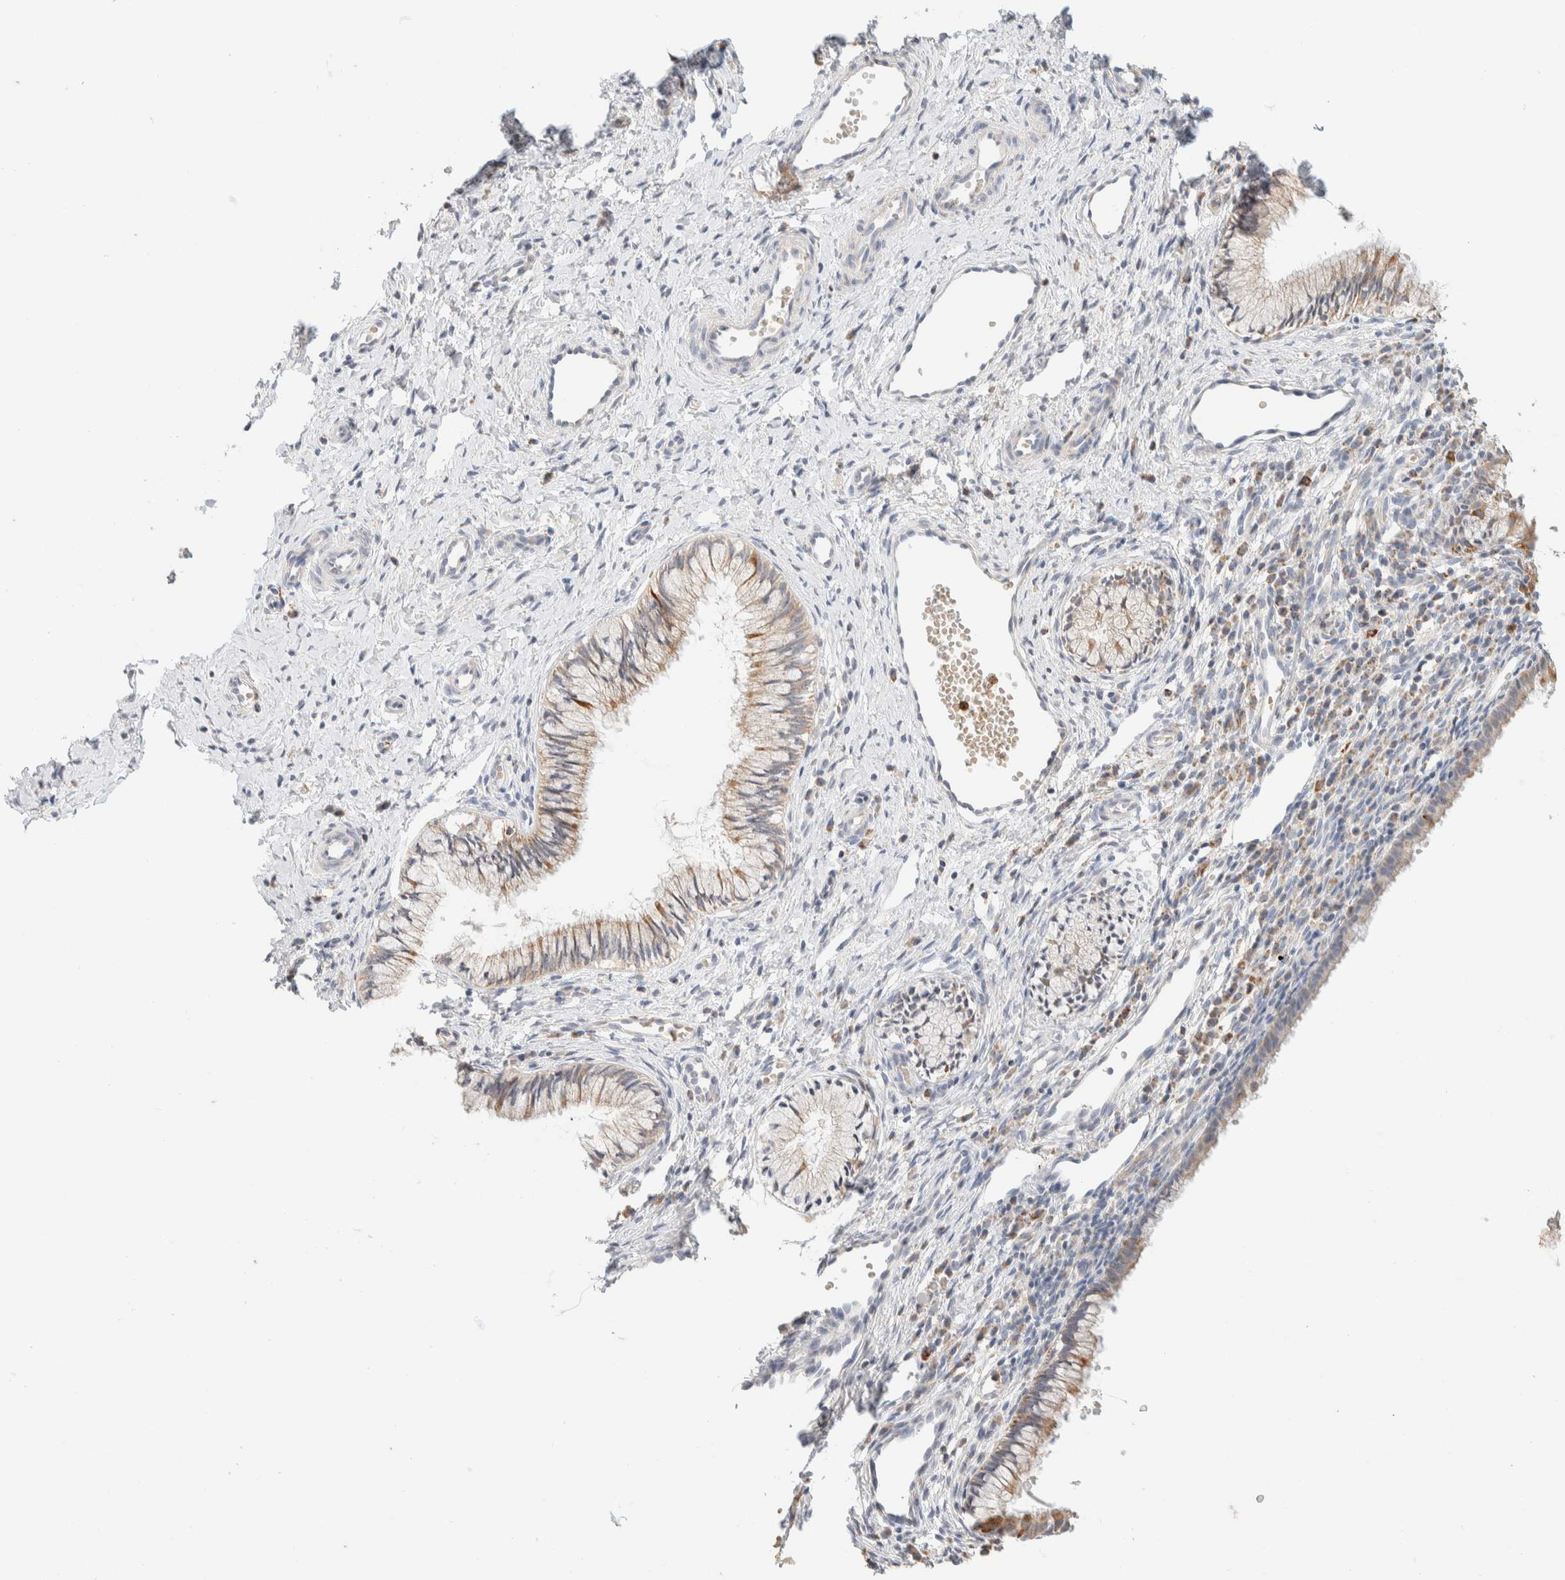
{"staining": {"intensity": "weak", "quantity": "25%-75%", "location": "cytoplasmic/membranous"}, "tissue": "cervix", "cell_type": "Glandular cells", "image_type": "normal", "snomed": [{"axis": "morphology", "description": "Normal tissue, NOS"}, {"axis": "topography", "description": "Cervix"}], "caption": "Immunohistochemical staining of benign human cervix shows low levels of weak cytoplasmic/membranous expression in about 25%-75% of glandular cells. The staining is performed using DAB brown chromogen to label protein expression. The nuclei are counter-stained blue using hematoxylin.", "gene": "HDHD3", "patient": {"sex": "female", "age": 27}}